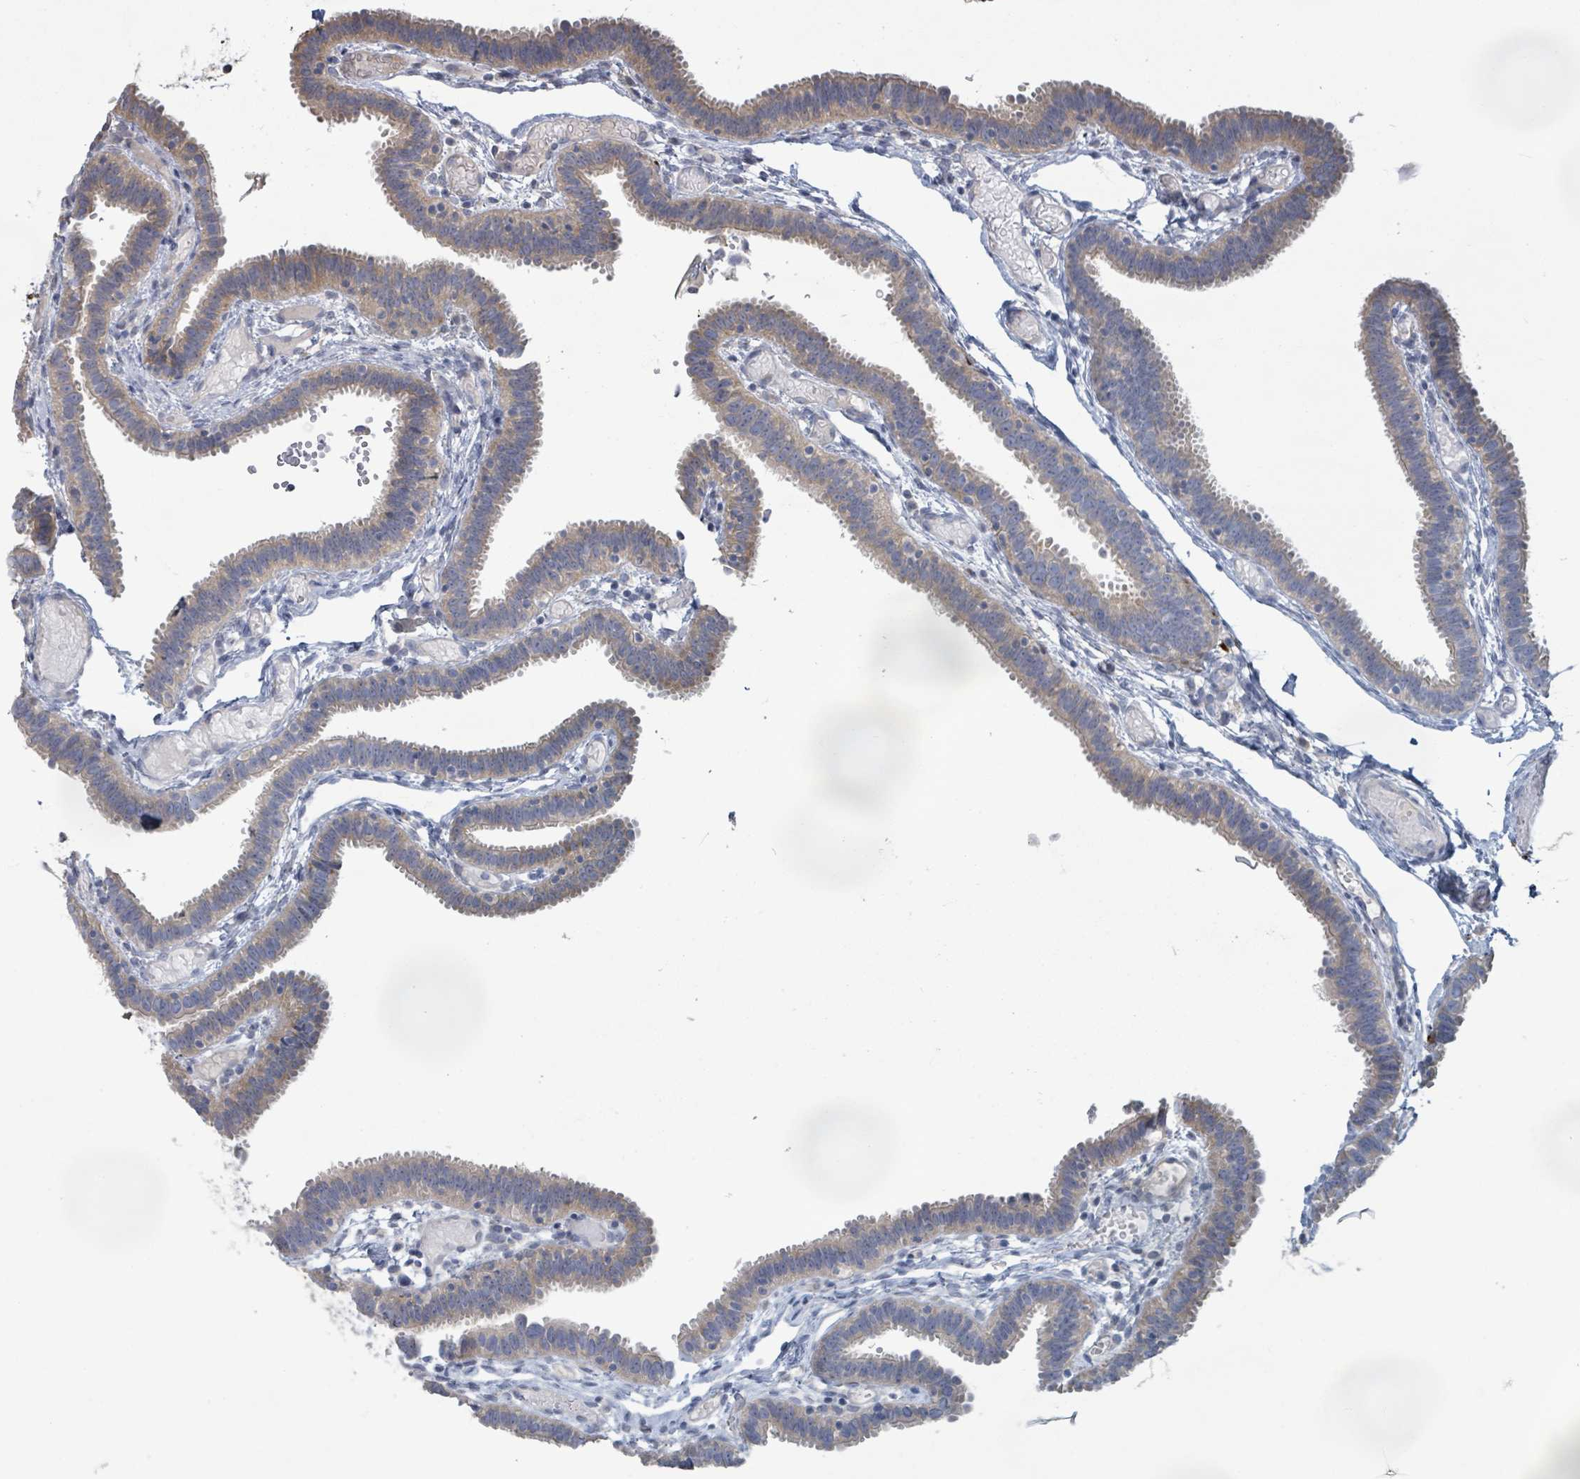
{"staining": {"intensity": "moderate", "quantity": "<25%", "location": "cytoplasmic/membranous"}, "tissue": "fallopian tube", "cell_type": "Glandular cells", "image_type": "normal", "snomed": [{"axis": "morphology", "description": "Normal tissue, NOS"}, {"axis": "topography", "description": "Fallopian tube"}], "caption": "DAB (3,3'-diaminobenzidine) immunohistochemical staining of benign human fallopian tube demonstrates moderate cytoplasmic/membranous protein staining in about <25% of glandular cells. (brown staining indicates protein expression, while blue staining denotes nuclei).", "gene": "KCNS2", "patient": {"sex": "female", "age": 37}}